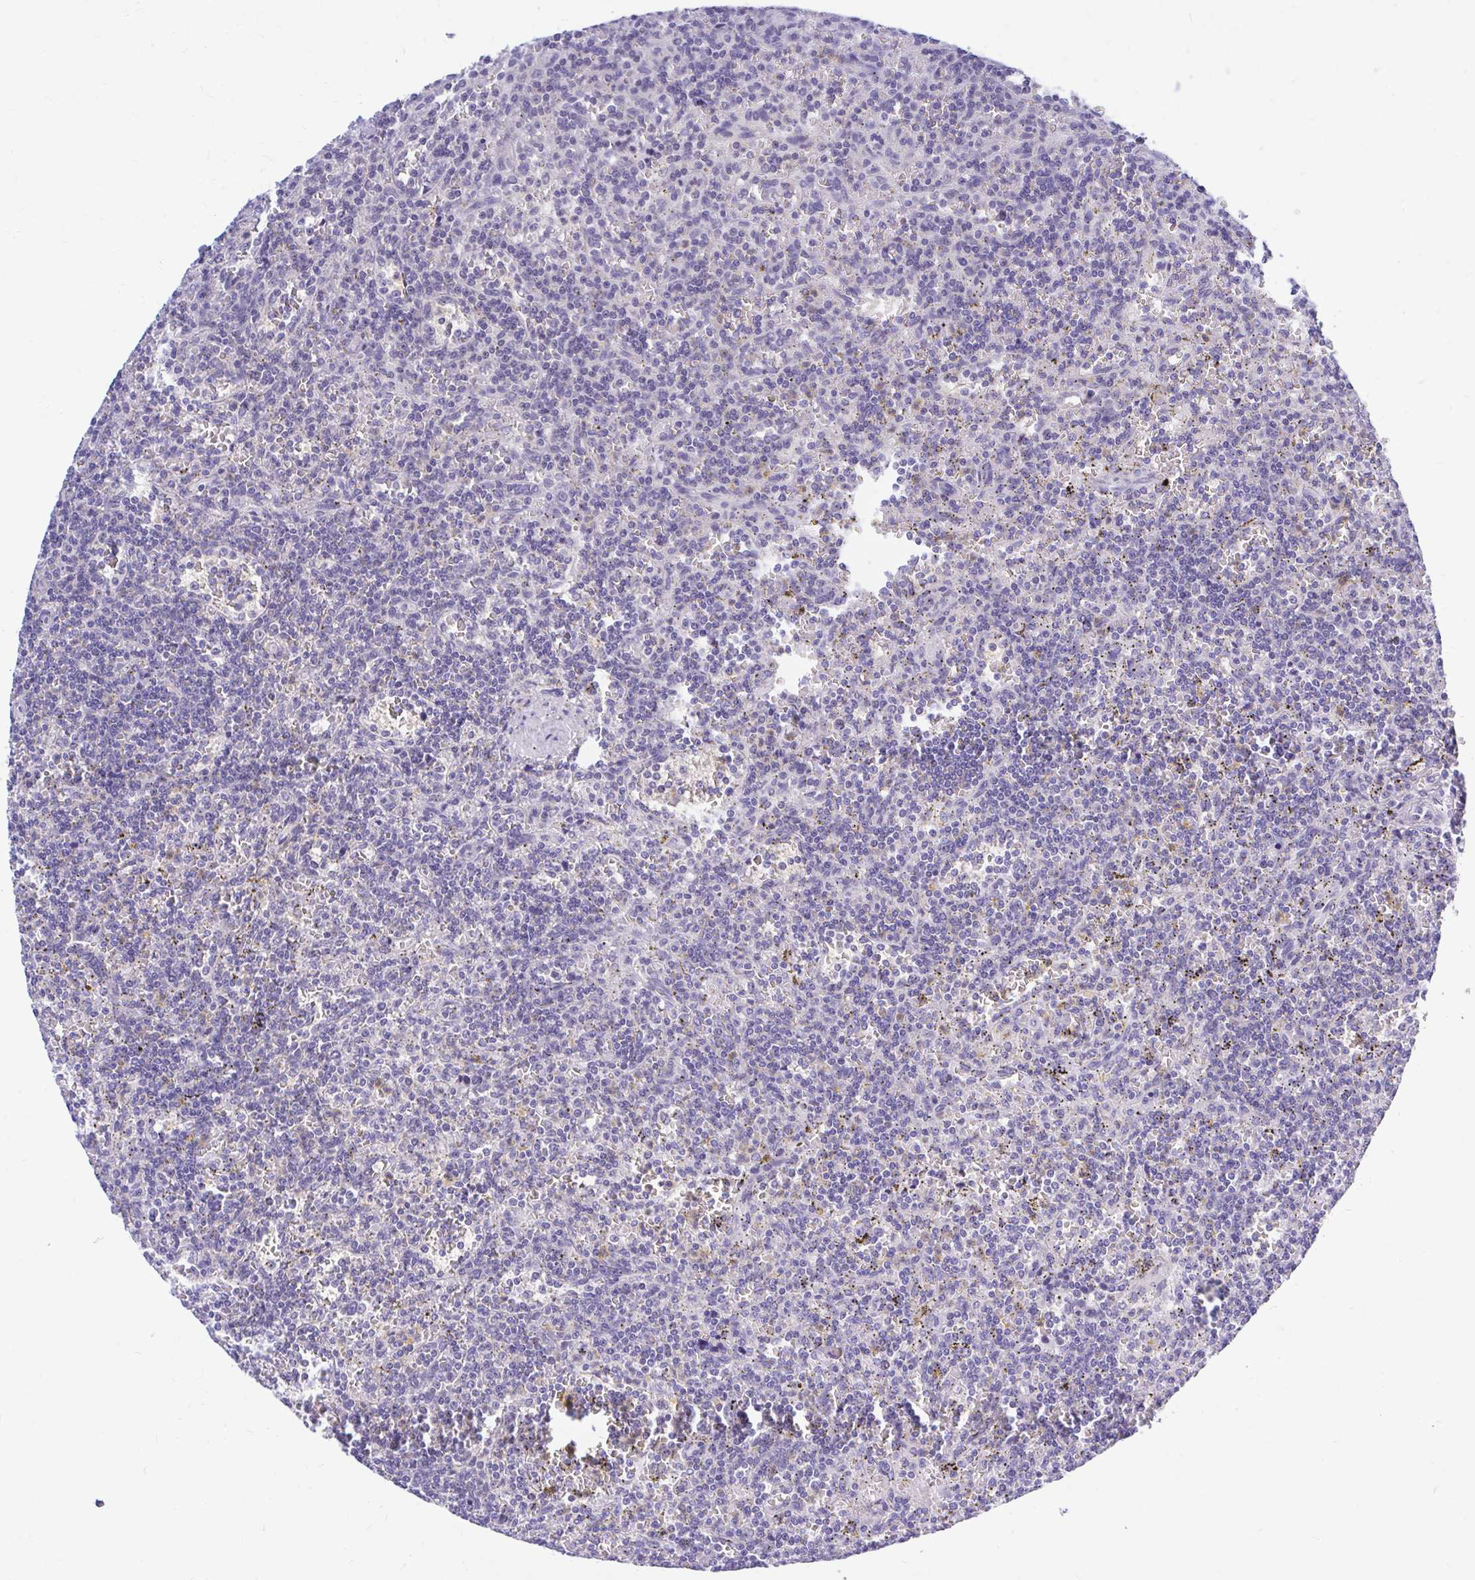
{"staining": {"intensity": "negative", "quantity": "none", "location": "none"}, "tissue": "lymphoma", "cell_type": "Tumor cells", "image_type": "cancer", "snomed": [{"axis": "morphology", "description": "Malignant lymphoma, non-Hodgkin's type, Low grade"}, {"axis": "topography", "description": "Spleen"}], "caption": "A high-resolution image shows IHC staining of low-grade malignant lymphoma, non-Hodgkin's type, which exhibits no significant expression in tumor cells.", "gene": "MAP1LC3A", "patient": {"sex": "male", "age": 73}}